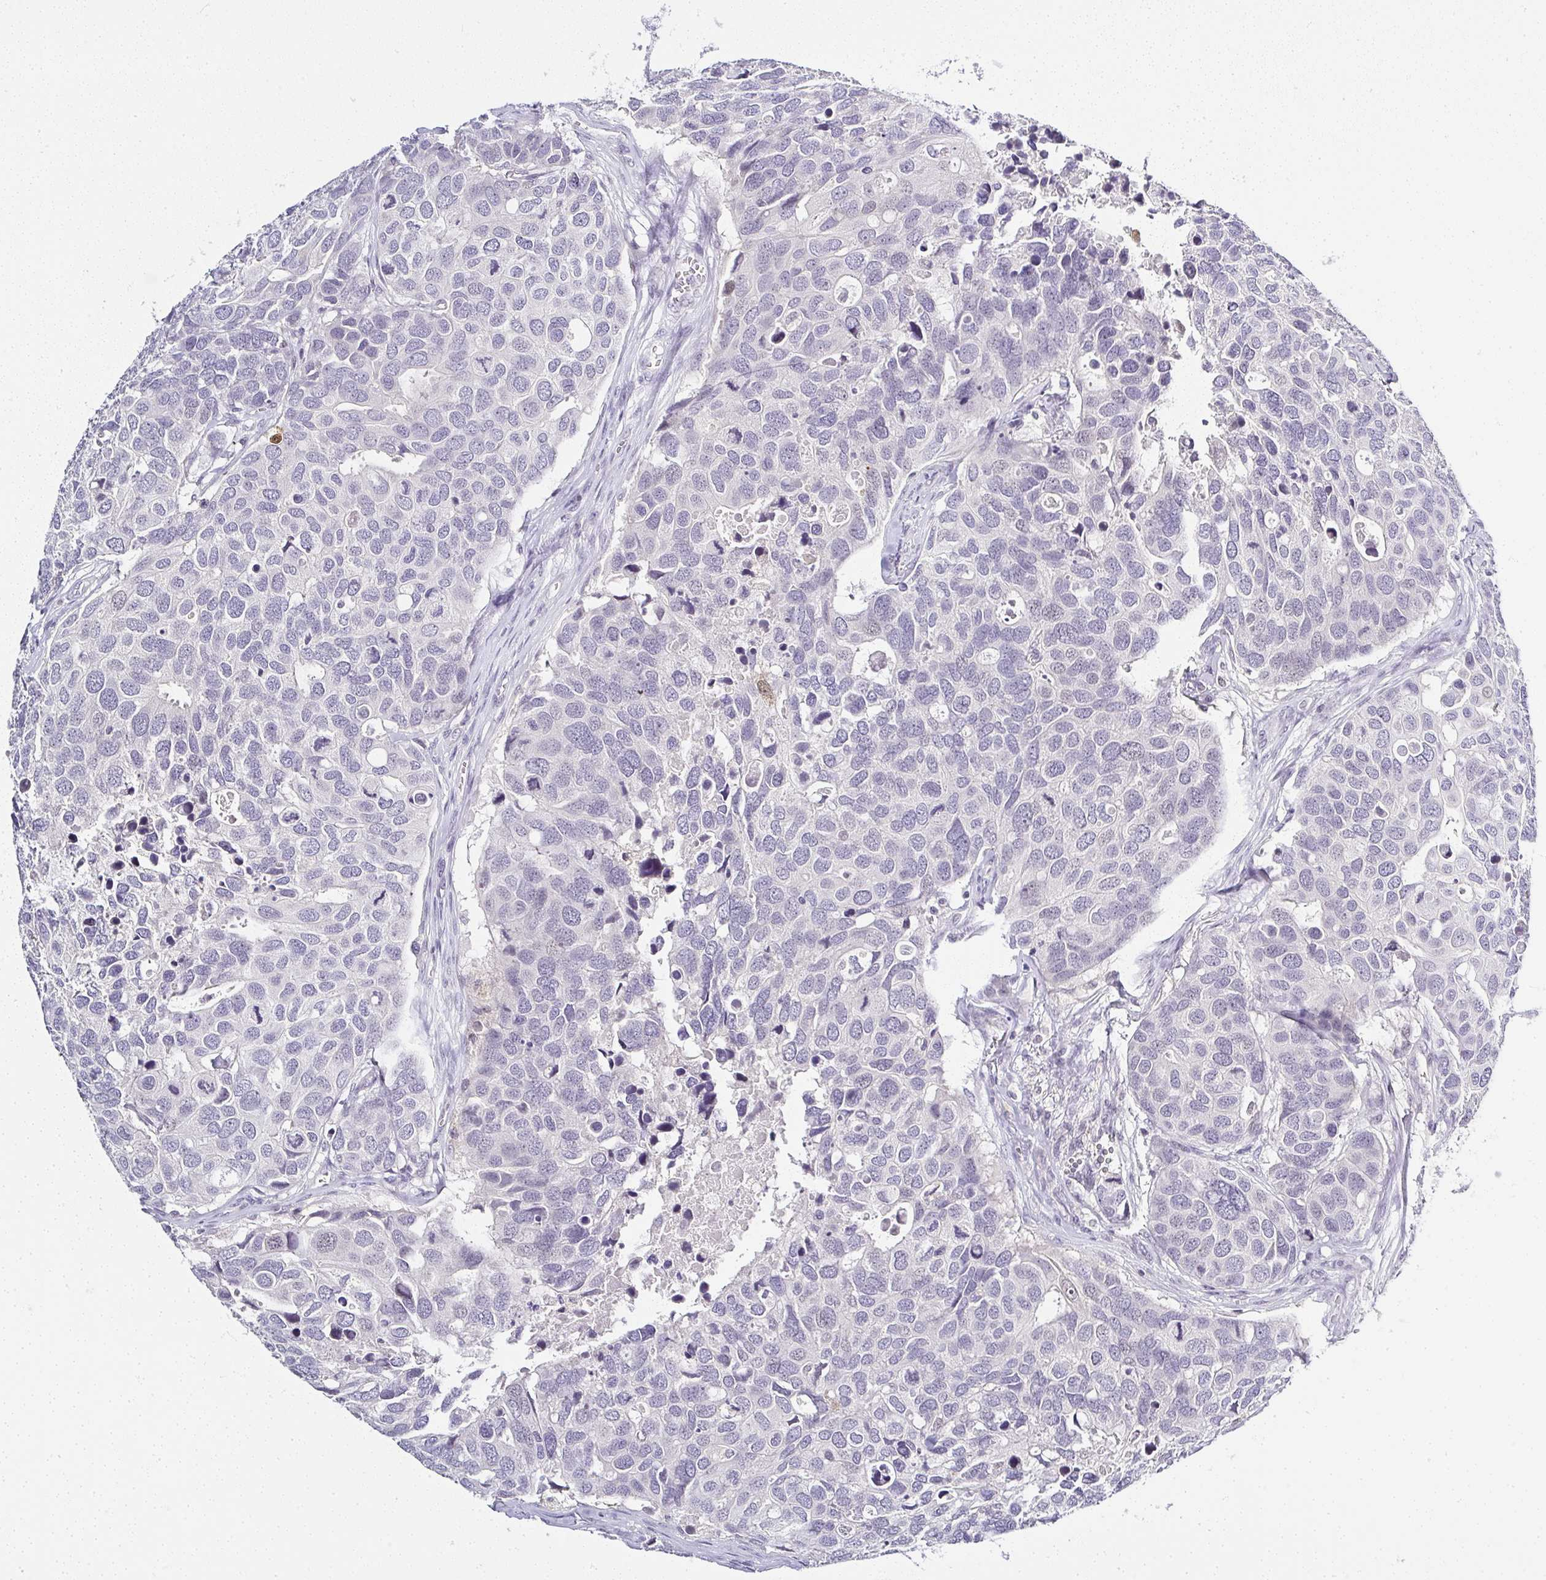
{"staining": {"intensity": "negative", "quantity": "none", "location": "none"}, "tissue": "breast cancer", "cell_type": "Tumor cells", "image_type": "cancer", "snomed": [{"axis": "morphology", "description": "Duct carcinoma"}, {"axis": "topography", "description": "Breast"}], "caption": "The IHC micrograph has no significant positivity in tumor cells of breast cancer tissue.", "gene": "SERPINB3", "patient": {"sex": "female", "age": 83}}